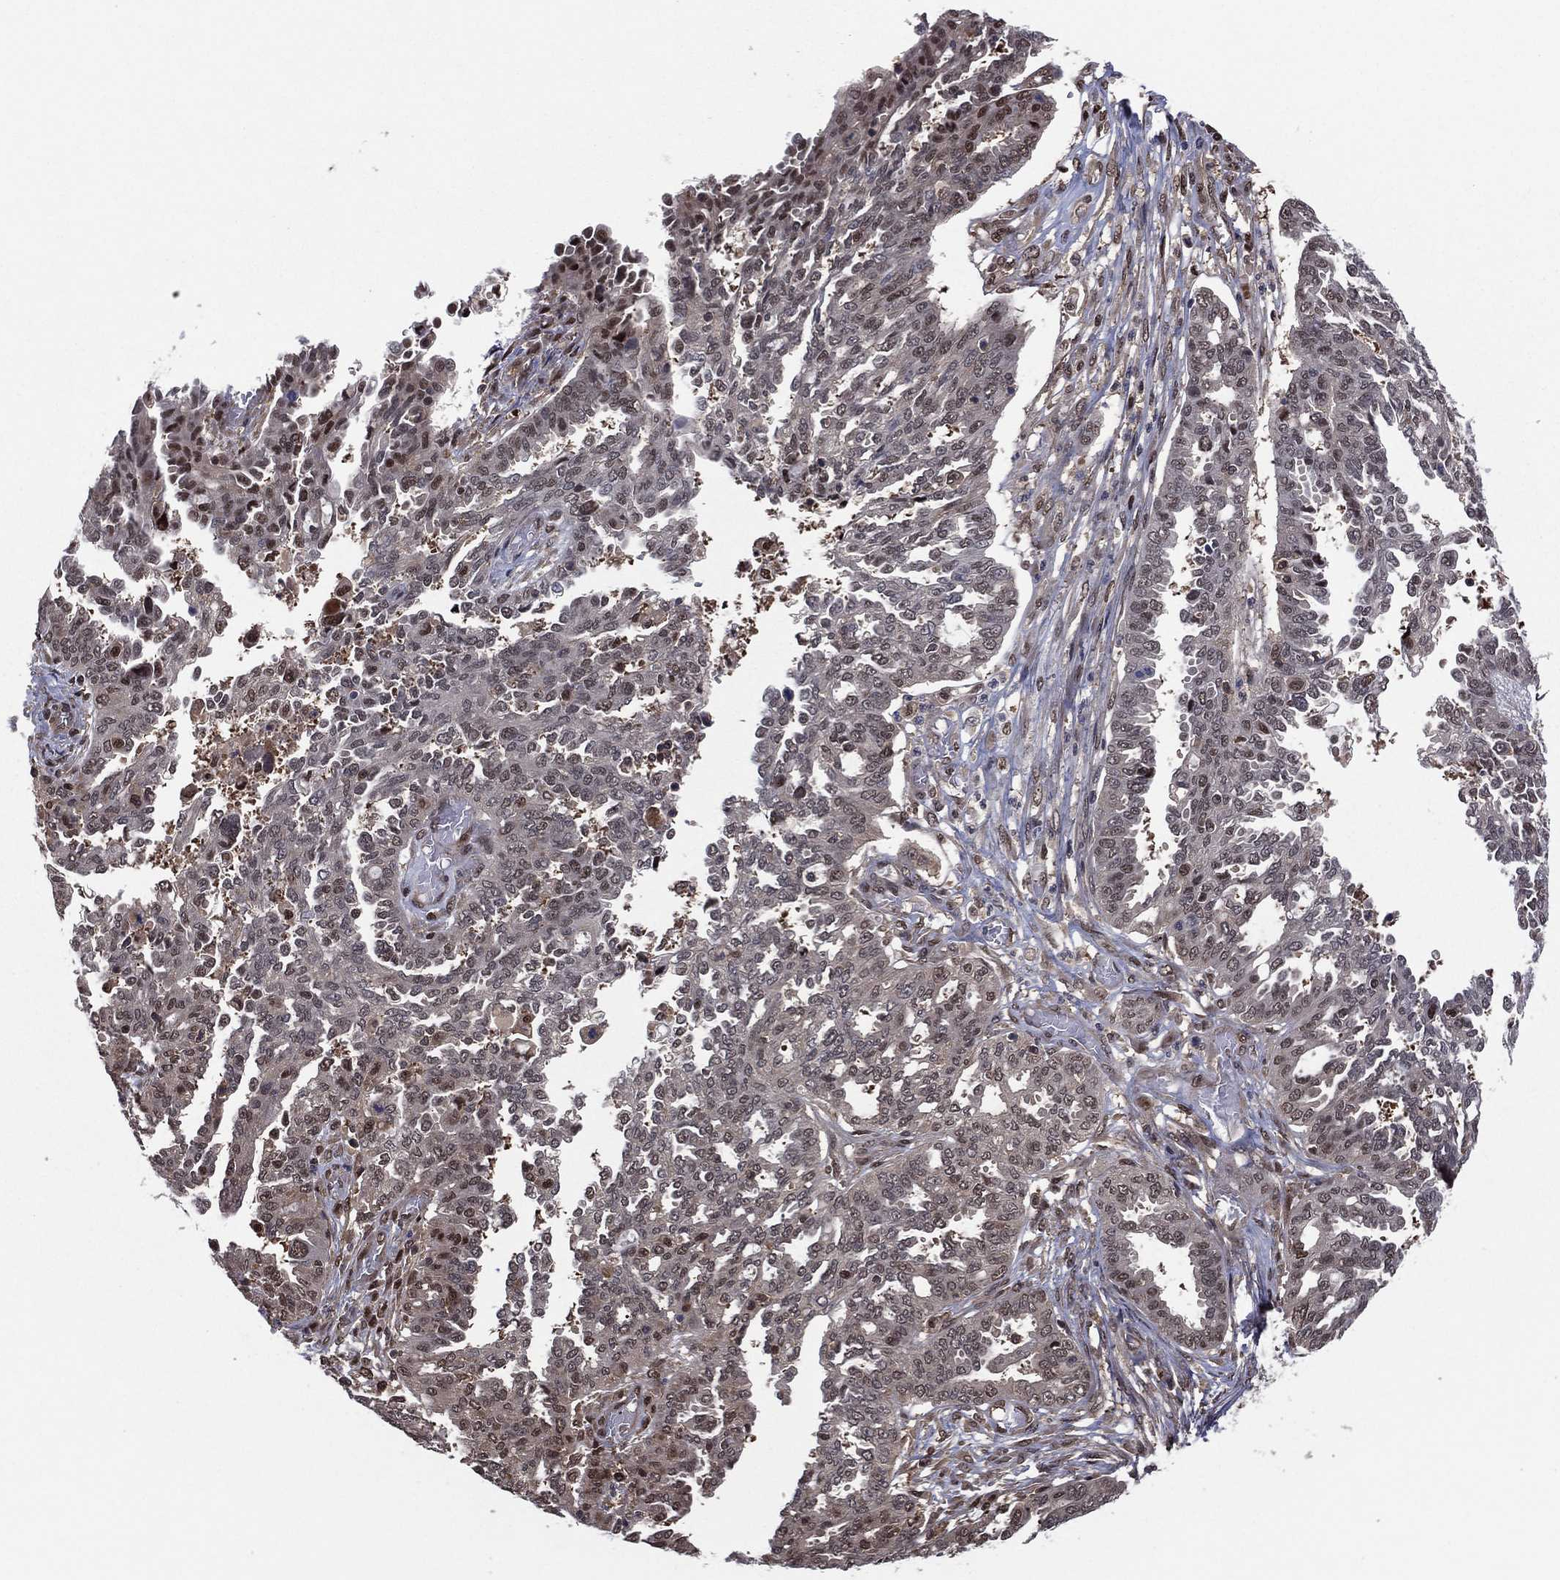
{"staining": {"intensity": "moderate", "quantity": "<25%", "location": "cytoplasmic/membranous,nuclear"}, "tissue": "ovarian cancer", "cell_type": "Tumor cells", "image_type": "cancer", "snomed": [{"axis": "morphology", "description": "Cystadenocarcinoma, serous, NOS"}, {"axis": "topography", "description": "Ovary"}], "caption": "Protein staining reveals moderate cytoplasmic/membranous and nuclear expression in about <25% of tumor cells in ovarian cancer (serous cystadenocarcinoma).", "gene": "ICOSLG", "patient": {"sex": "female", "age": 67}}